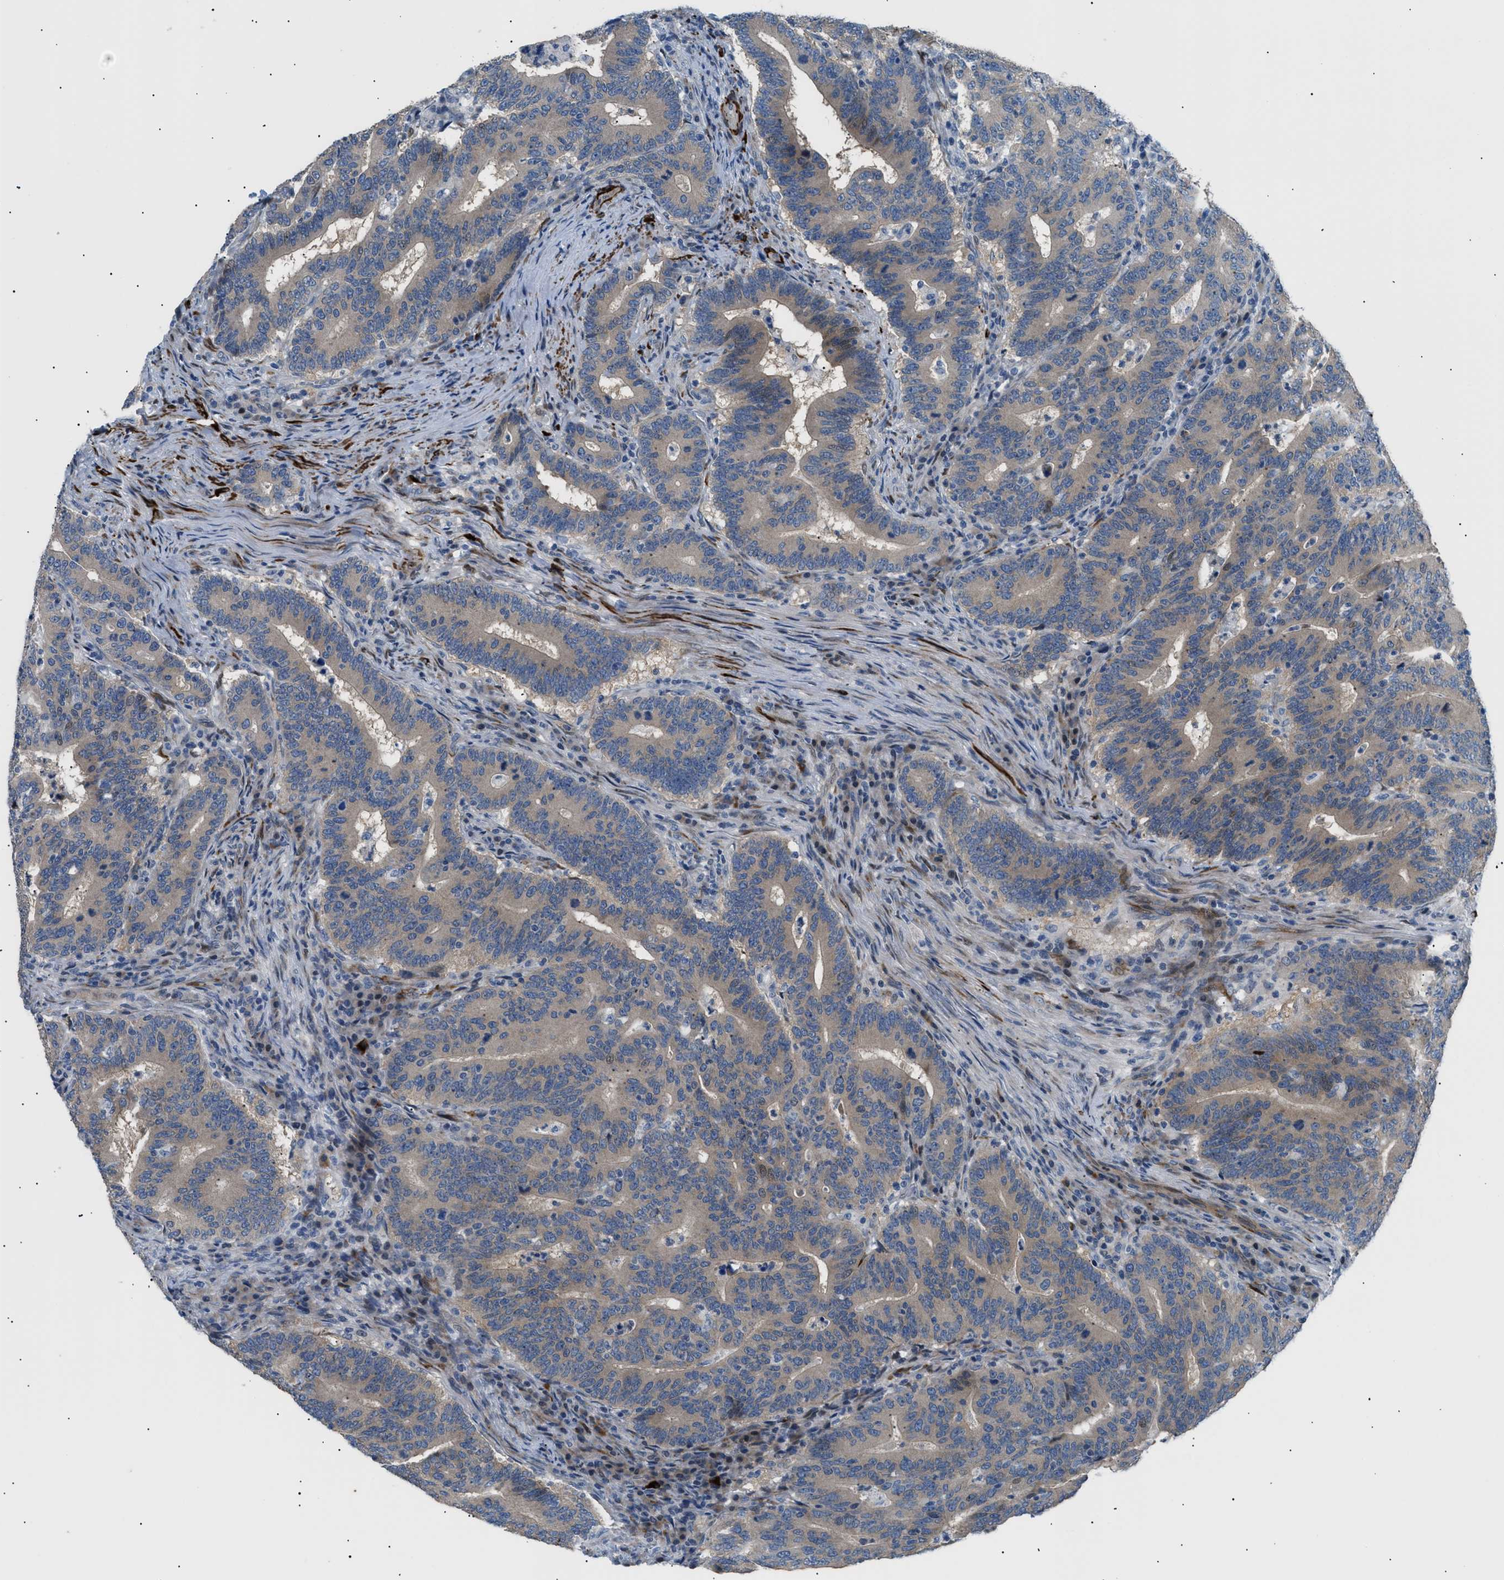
{"staining": {"intensity": "moderate", "quantity": ">75%", "location": "cytoplasmic/membranous"}, "tissue": "colorectal cancer", "cell_type": "Tumor cells", "image_type": "cancer", "snomed": [{"axis": "morphology", "description": "Adenocarcinoma, NOS"}, {"axis": "topography", "description": "Colon"}], "caption": "Adenocarcinoma (colorectal) tissue displays moderate cytoplasmic/membranous positivity in about >75% of tumor cells", "gene": "ICA1", "patient": {"sex": "female", "age": 66}}